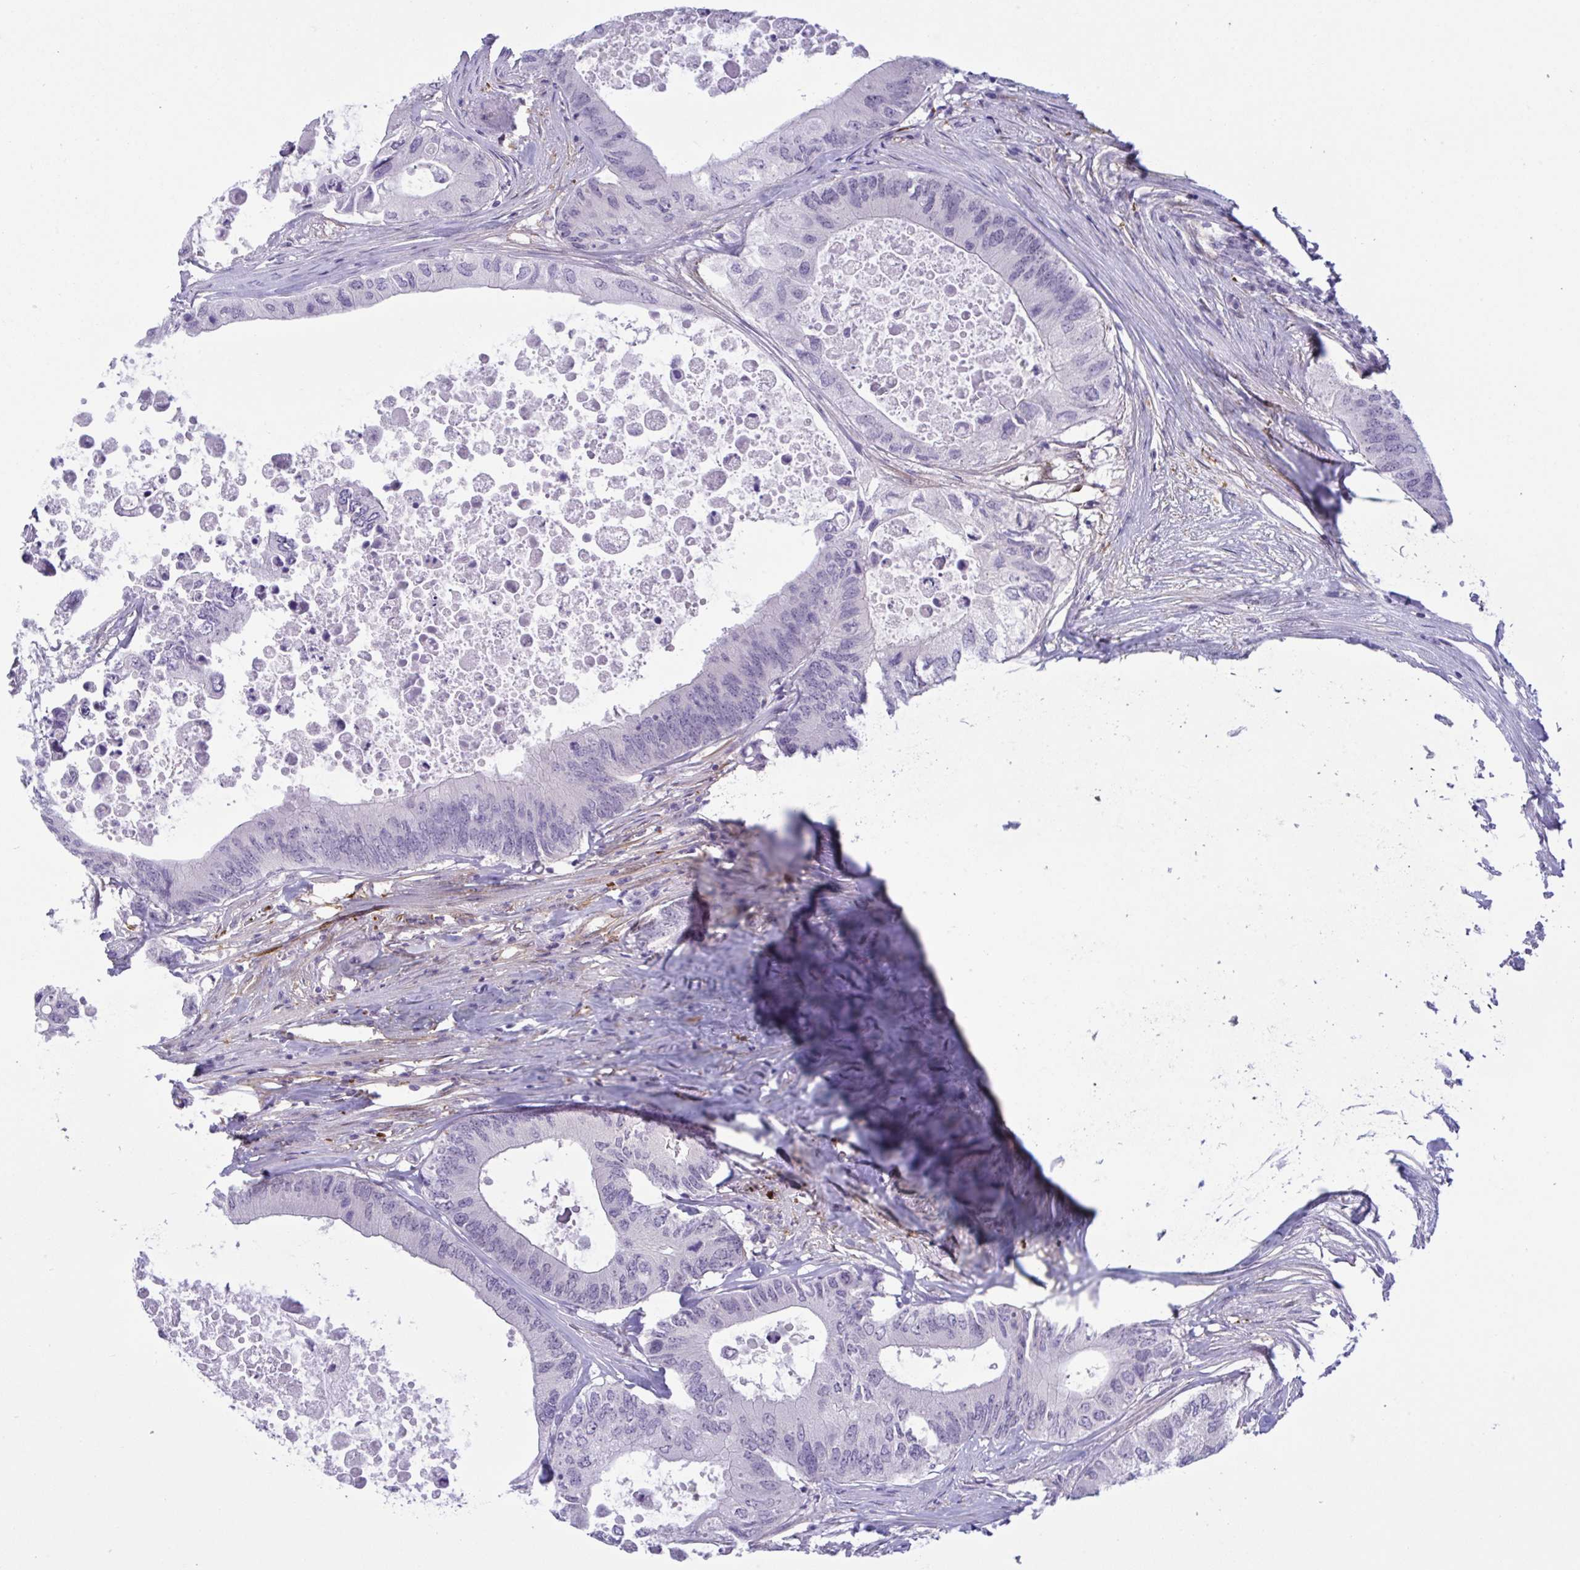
{"staining": {"intensity": "negative", "quantity": "none", "location": "none"}, "tissue": "colorectal cancer", "cell_type": "Tumor cells", "image_type": "cancer", "snomed": [{"axis": "morphology", "description": "Adenocarcinoma, NOS"}, {"axis": "topography", "description": "Colon"}], "caption": "Colorectal cancer was stained to show a protein in brown. There is no significant staining in tumor cells.", "gene": "PRRT4", "patient": {"sex": "male", "age": 71}}